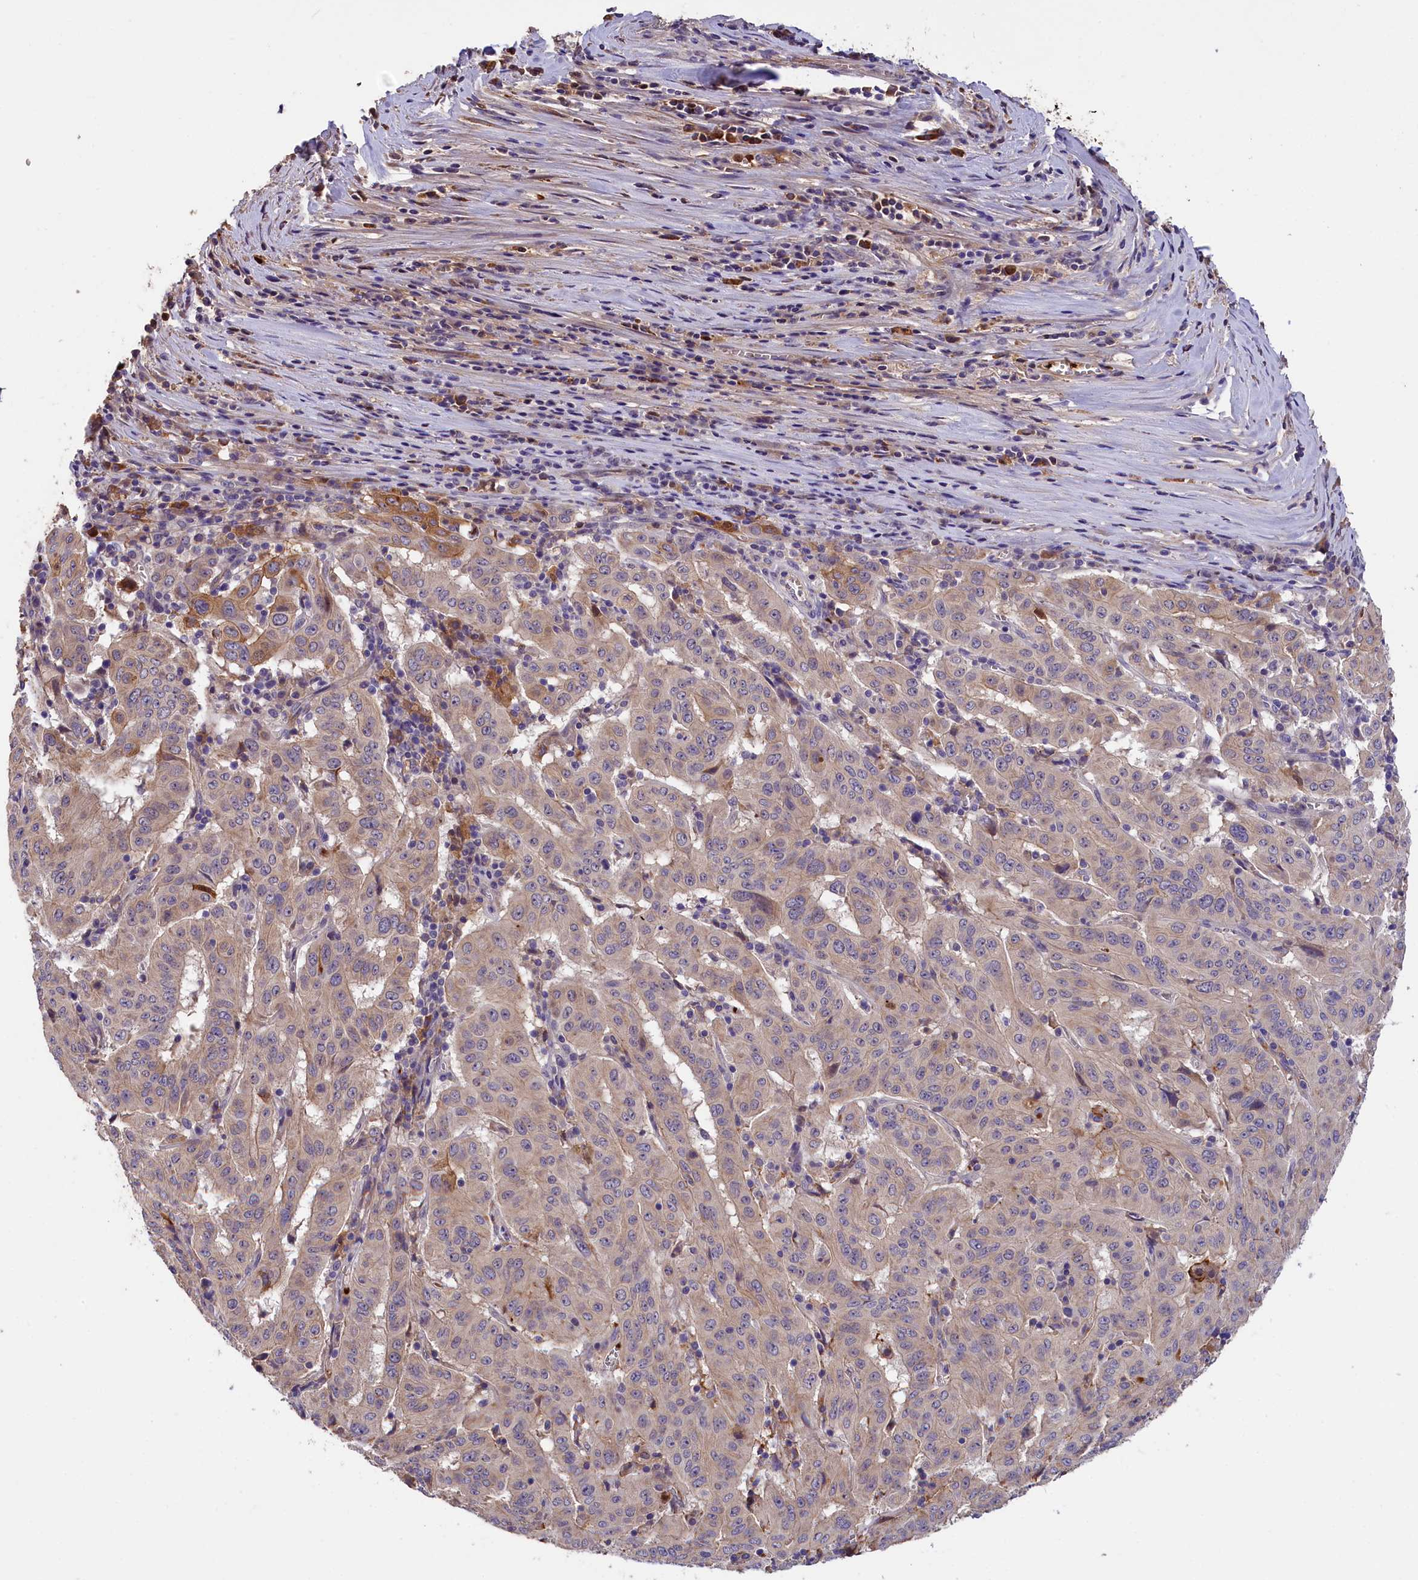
{"staining": {"intensity": "moderate", "quantity": "<25%", "location": "cytoplasmic/membranous"}, "tissue": "pancreatic cancer", "cell_type": "Tumor cells", "image_type": "cancer", "snomed": [{"axis": "morphology", "description": "Adenocarcinoma, NOS"}, {"axis": "topography", "description": "Pancreas"}], "caption": "Moderate cytoplasmic/membranous staining for a protein is identified in approximately <25% of tumor cells of pancreatic adenocarcinoma using immunohistochemistry.", "gene": "PHAF1", "patient": {"sex": "male", "age": 63}}